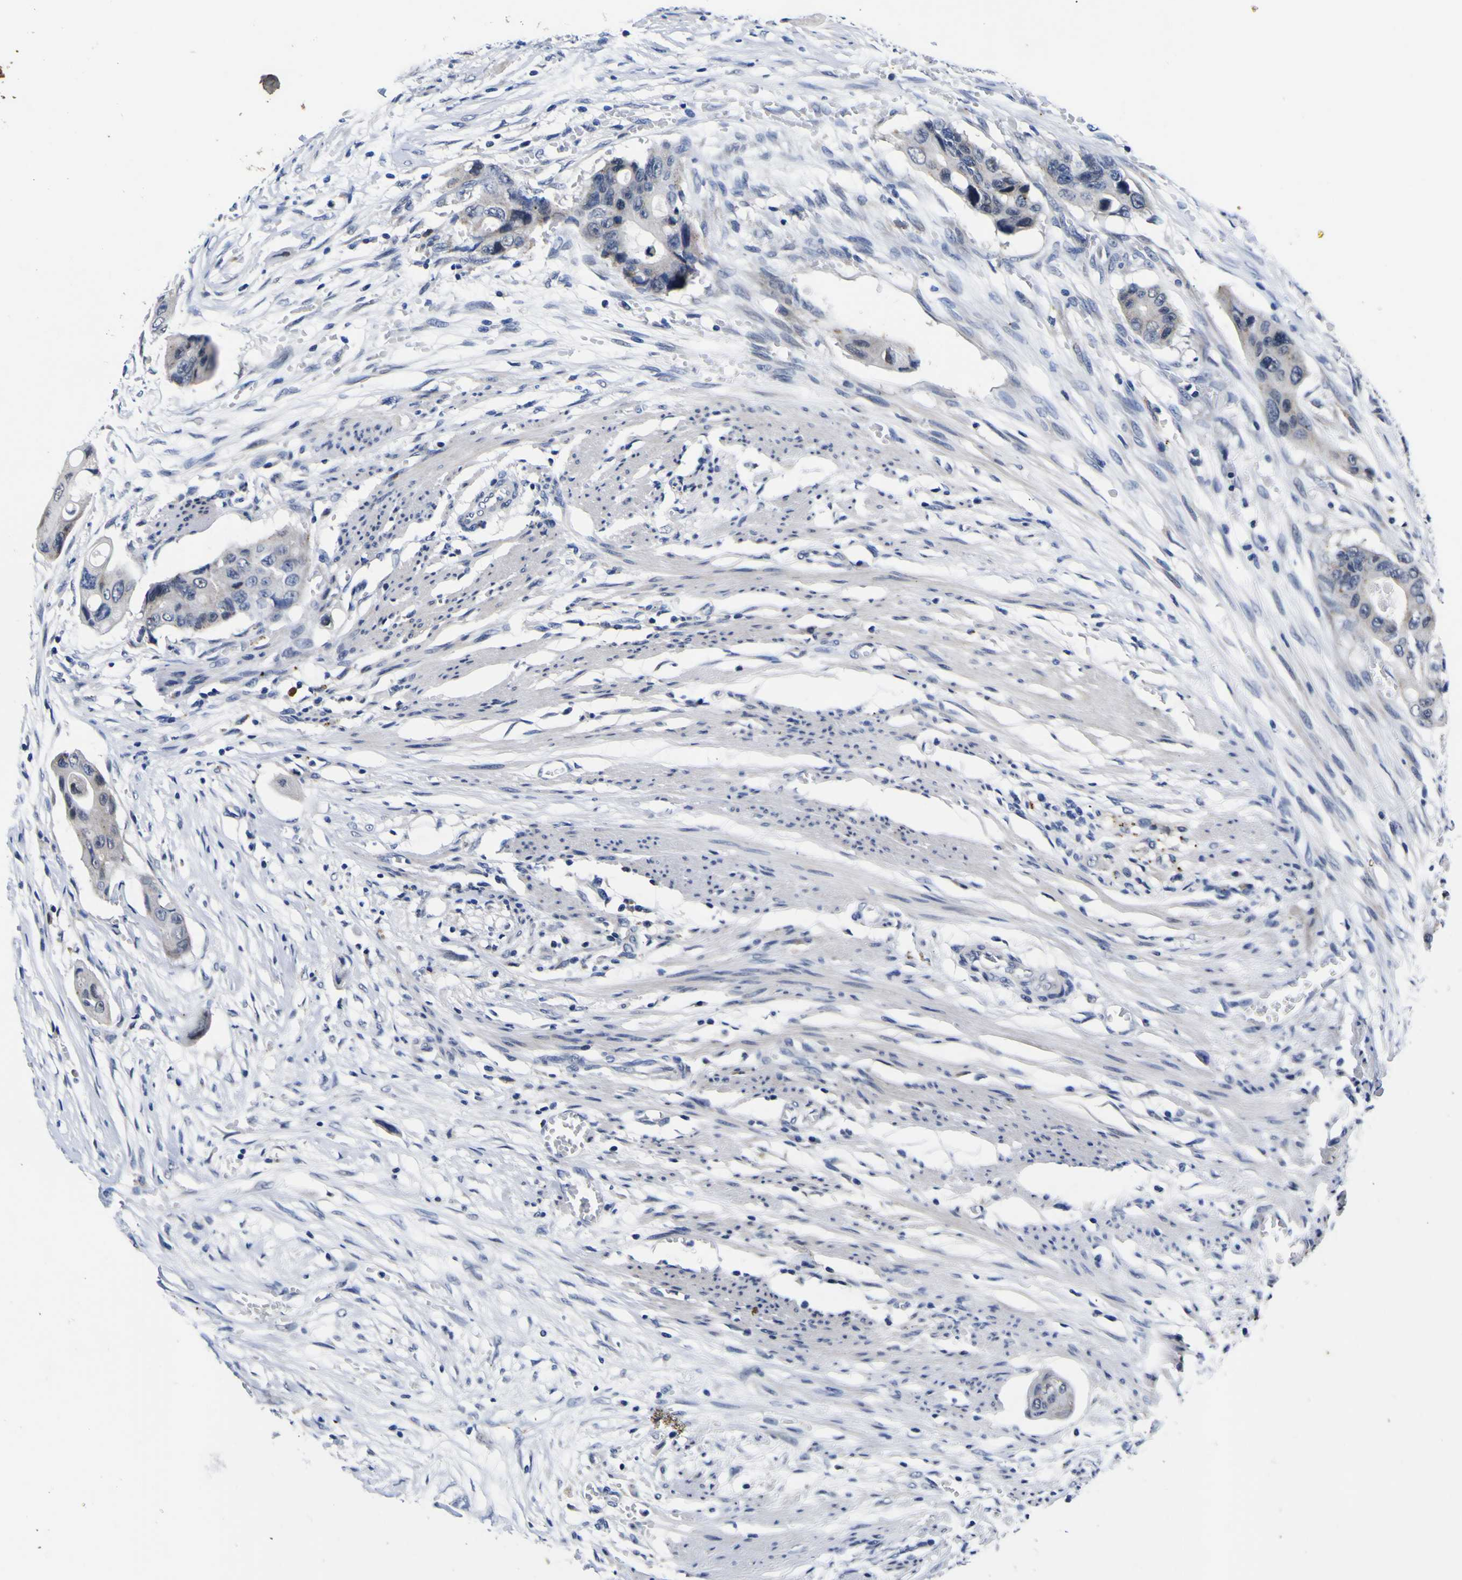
{"staining": {"intensity": "negative", "quantity": "none", "location": "none"}, "tissue": "colorectal cancer", "cell_type": "Tumor cells", "image_type": "cancer", "snomed": [{"axis": "morphology", "description": "Adenocarcinoma, NOS"}, {"axis": "topography", "description": "Colon"}], "caption": "Adenocarcinoma (colorectal) was stained to show a protein in brown. There is no significant expression in tumor cells.", "gene": "IGFLR1", "patient": {"sex": "female", "age": 57}}